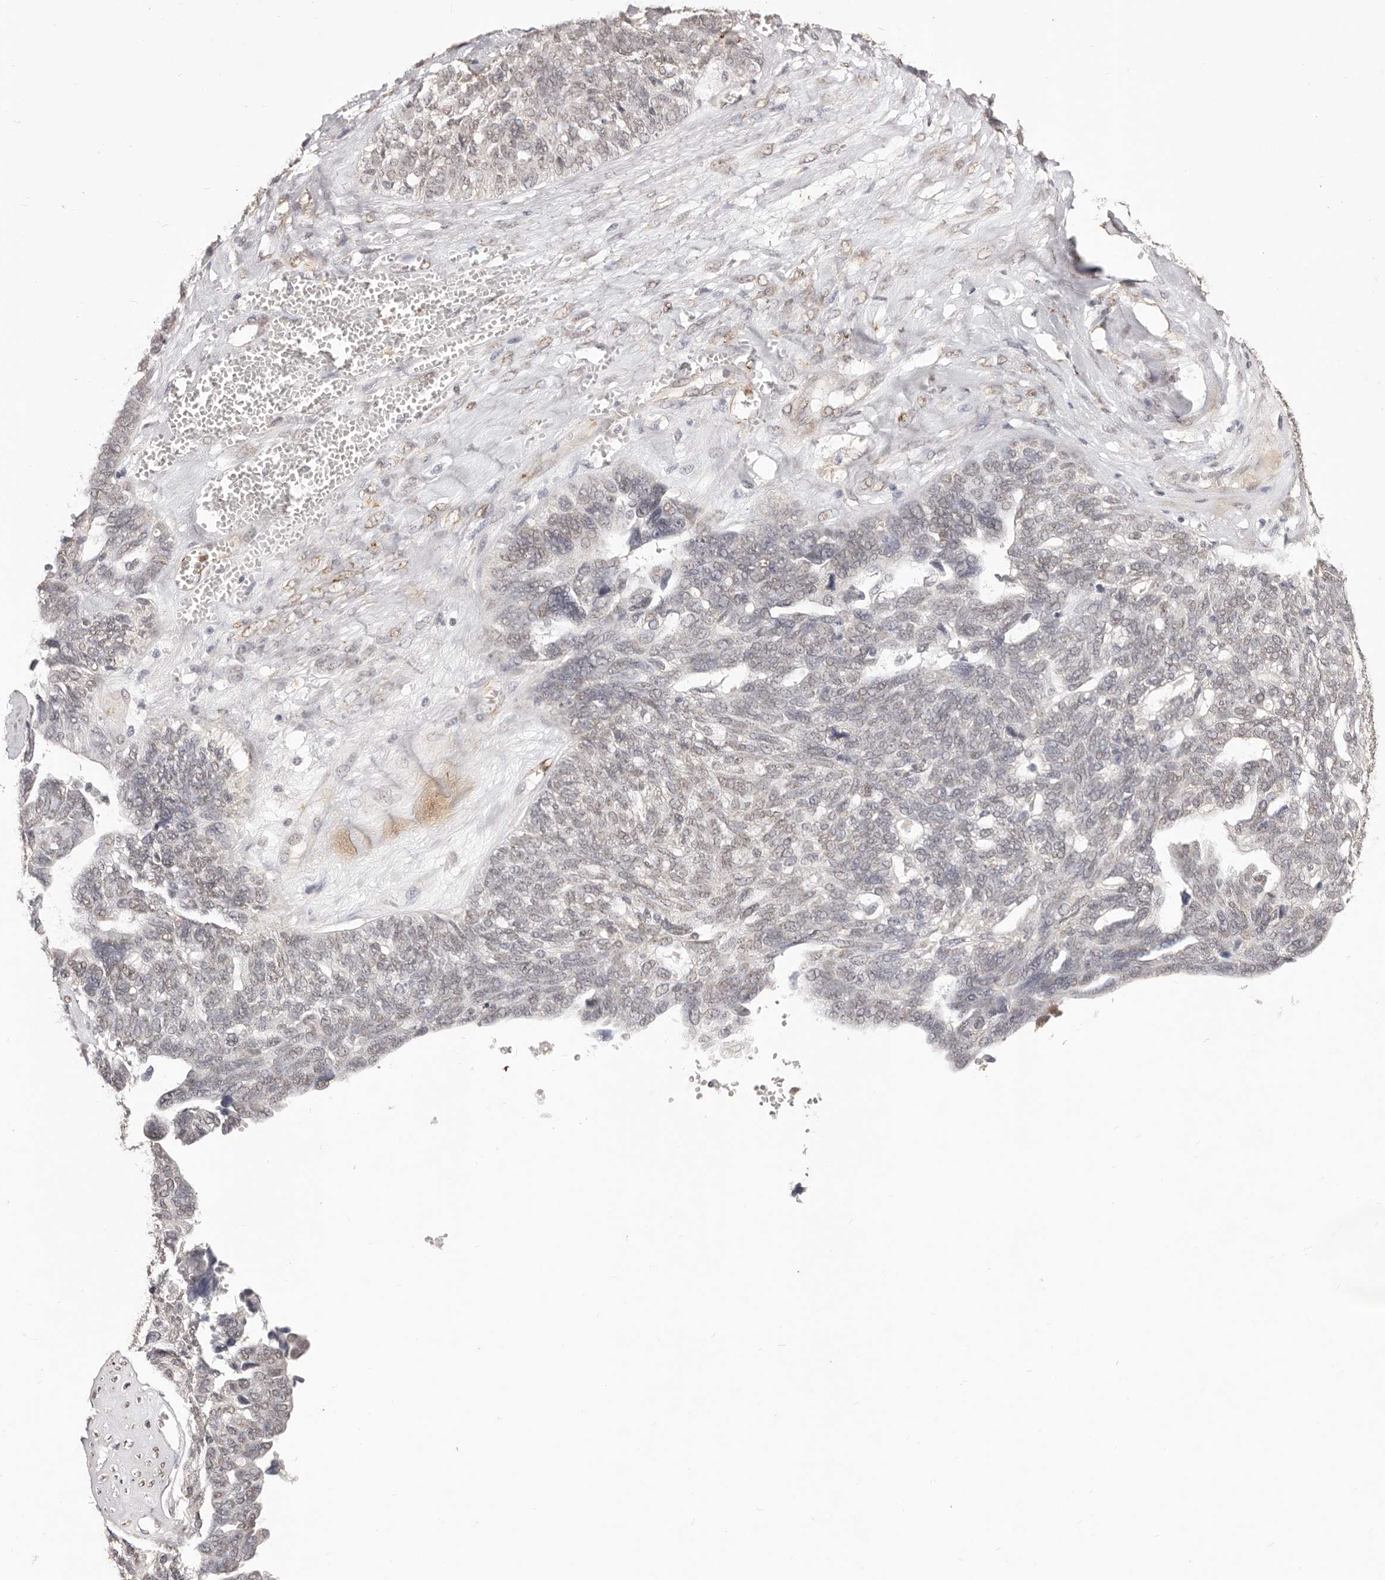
{"staining": {"intensity": "weak", "quantity": "25%-75%", "location": "nuclear"}, "tissue": "ovarian cancer", "cell_type": "Tumor cells", "image_type": "cancer", "snomed": [{"axis": "morphology", "description": "Cystadenocarcinoma, serous, NOS"}, {"axis": "topography", "description": "Ovary"}], "caption": "Immunohistochemical staining of serous cystadenocarcinoma (ovarian) exhibits weak nuclear protein positivity in about 25%-75% of tumor cells. The staining was performed using DAB, with brown indicating positive protein expression. Nuclei are stained blue with hematoxylin.", "gene": "RPS6KA5", "patient": {"sex": "female", "age": 79}}